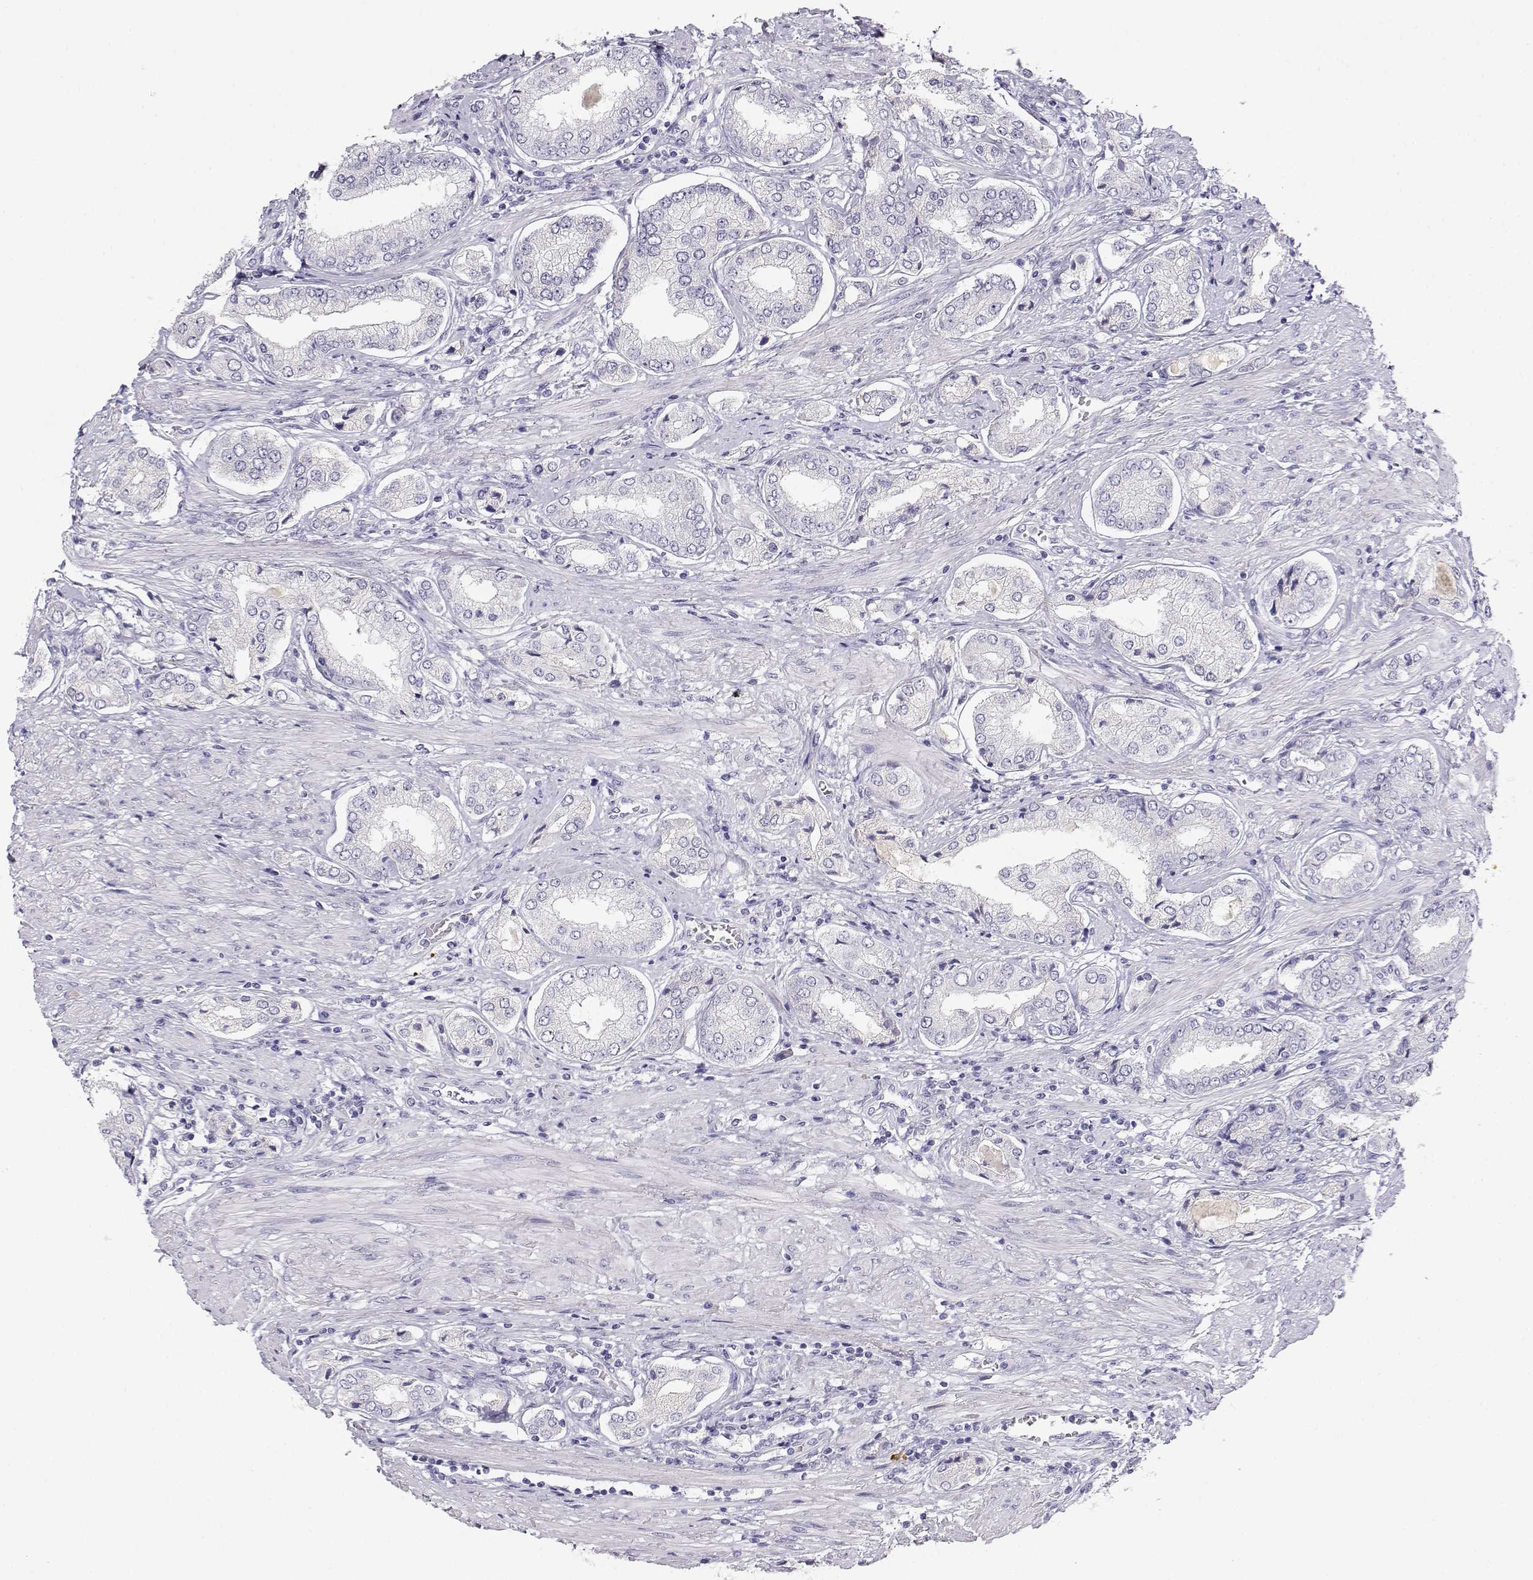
{"staining": {"intensity": "negative", "quantity": "none", "location": "none"}, "tissue": "prostate cancer", "cell_type": "Tumor cells", "image_type": "cancer", "snomed": [{"axis": "morphology", "description": "Adenocarcinoma, NOS"}, {"axis": "topography", "description": "Prostate"}], "caption": "An immunohistochemistry (IHC) micrograph of prostate adenocarcinoma is shown. There is no staining in tumor cells of prostate adenocarcinoma.", "gene": "GPR174", "patient": {"sex": "male", "age": 63}}